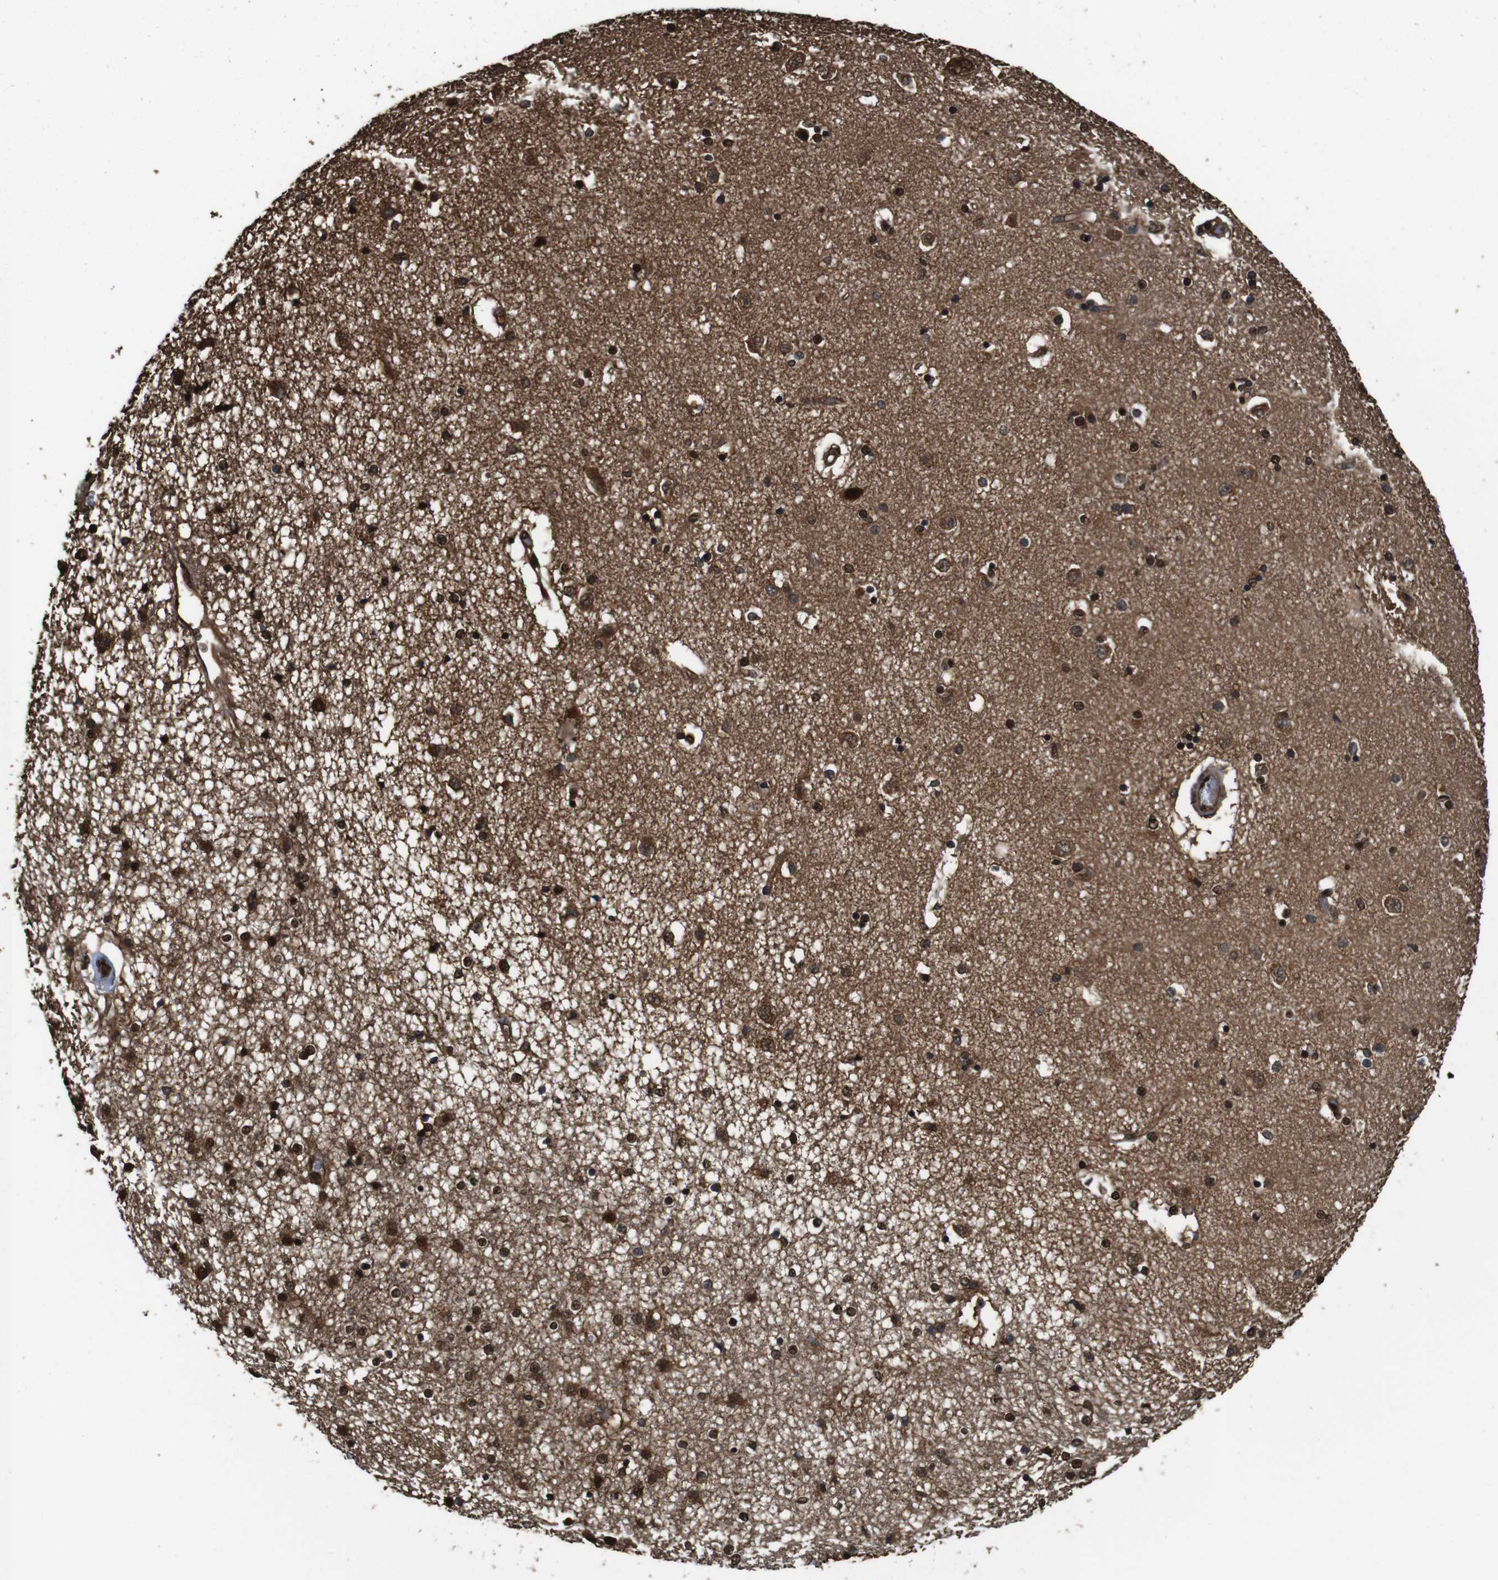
{"staining": {"intensity": "strong", "quantity": ">75%", "location": "cytoplasmic/membranous,nuclear"}, "tissue": "caudate", "cell_type": "Glial cells", "image_type": "normal", "snomed": [{"axis": "morphology", "description": "Normal tissue, NOS"}, {"axis": "topography", "description": "Lateral ventricle wall"}], "caption": "Brown immunohistochemical staining in normal caudate reveals strong cytoplasmic/membranous,nuclear staining in approximately >75% of glial cells. Immunohistochemistry (ihc) stains the protein in brown and the nuclei are stained blue.", "gene": "VCP", "patient": {"sex": "female", "age": 54}}